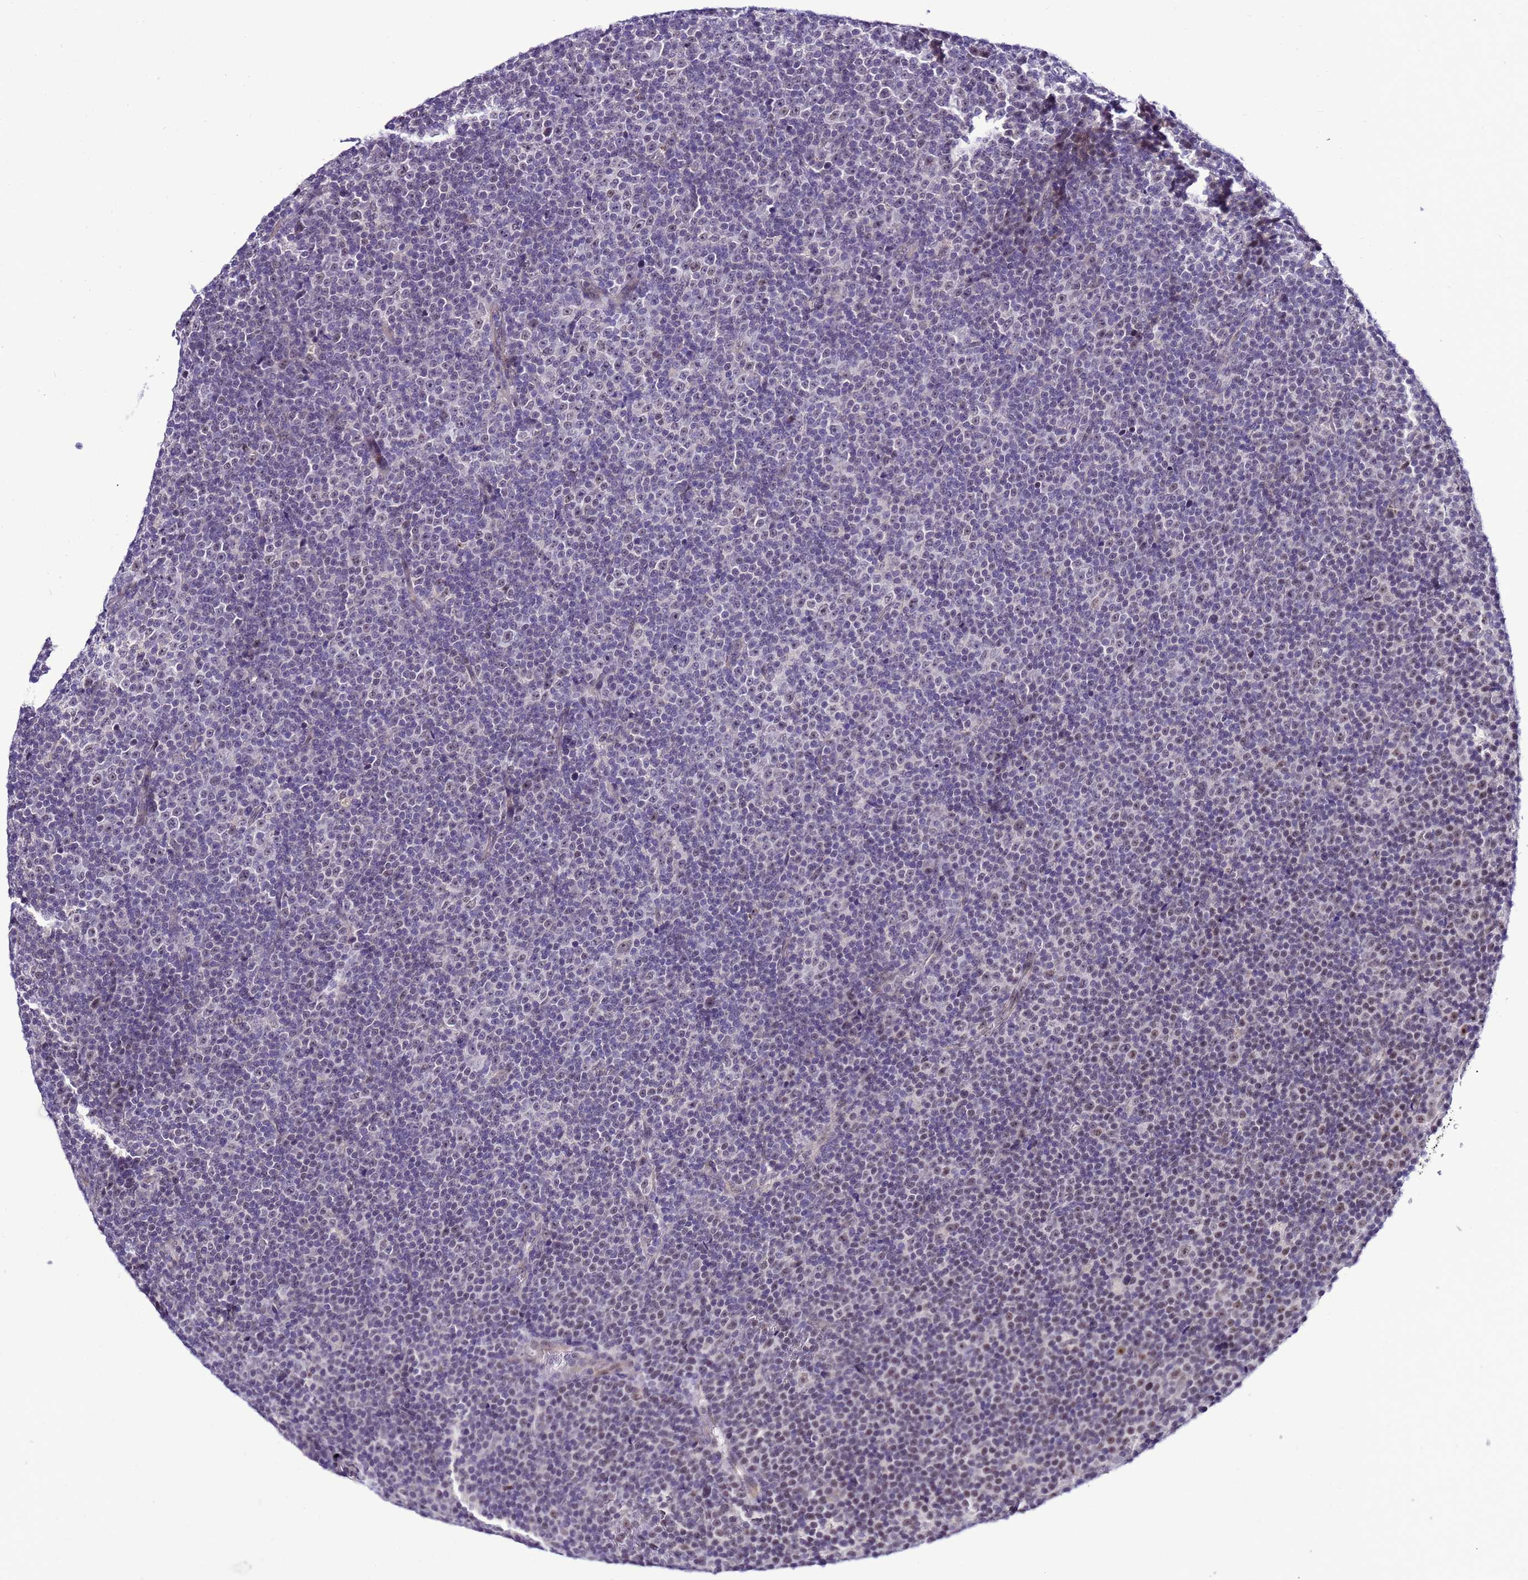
{"staining": {"intensity": "negative", "quantity": "none", "location": "none"}, "tissue": "lymphoma", "cell_type": "Tumor cells", "image_type": "cancer", "snomed": [{"axis": "morphology", "description": "Malignant lymphoma, non-Hodgkin's type, Low grade"}, {"axis": "topography", "description": "Lymph node"}], "caption": "Immunohistochemical staining of human lymphoma exhibits no significant staining in tumor cells.", "gene": "C19orf47", "patient": {"sex": "female", "age": 67}}